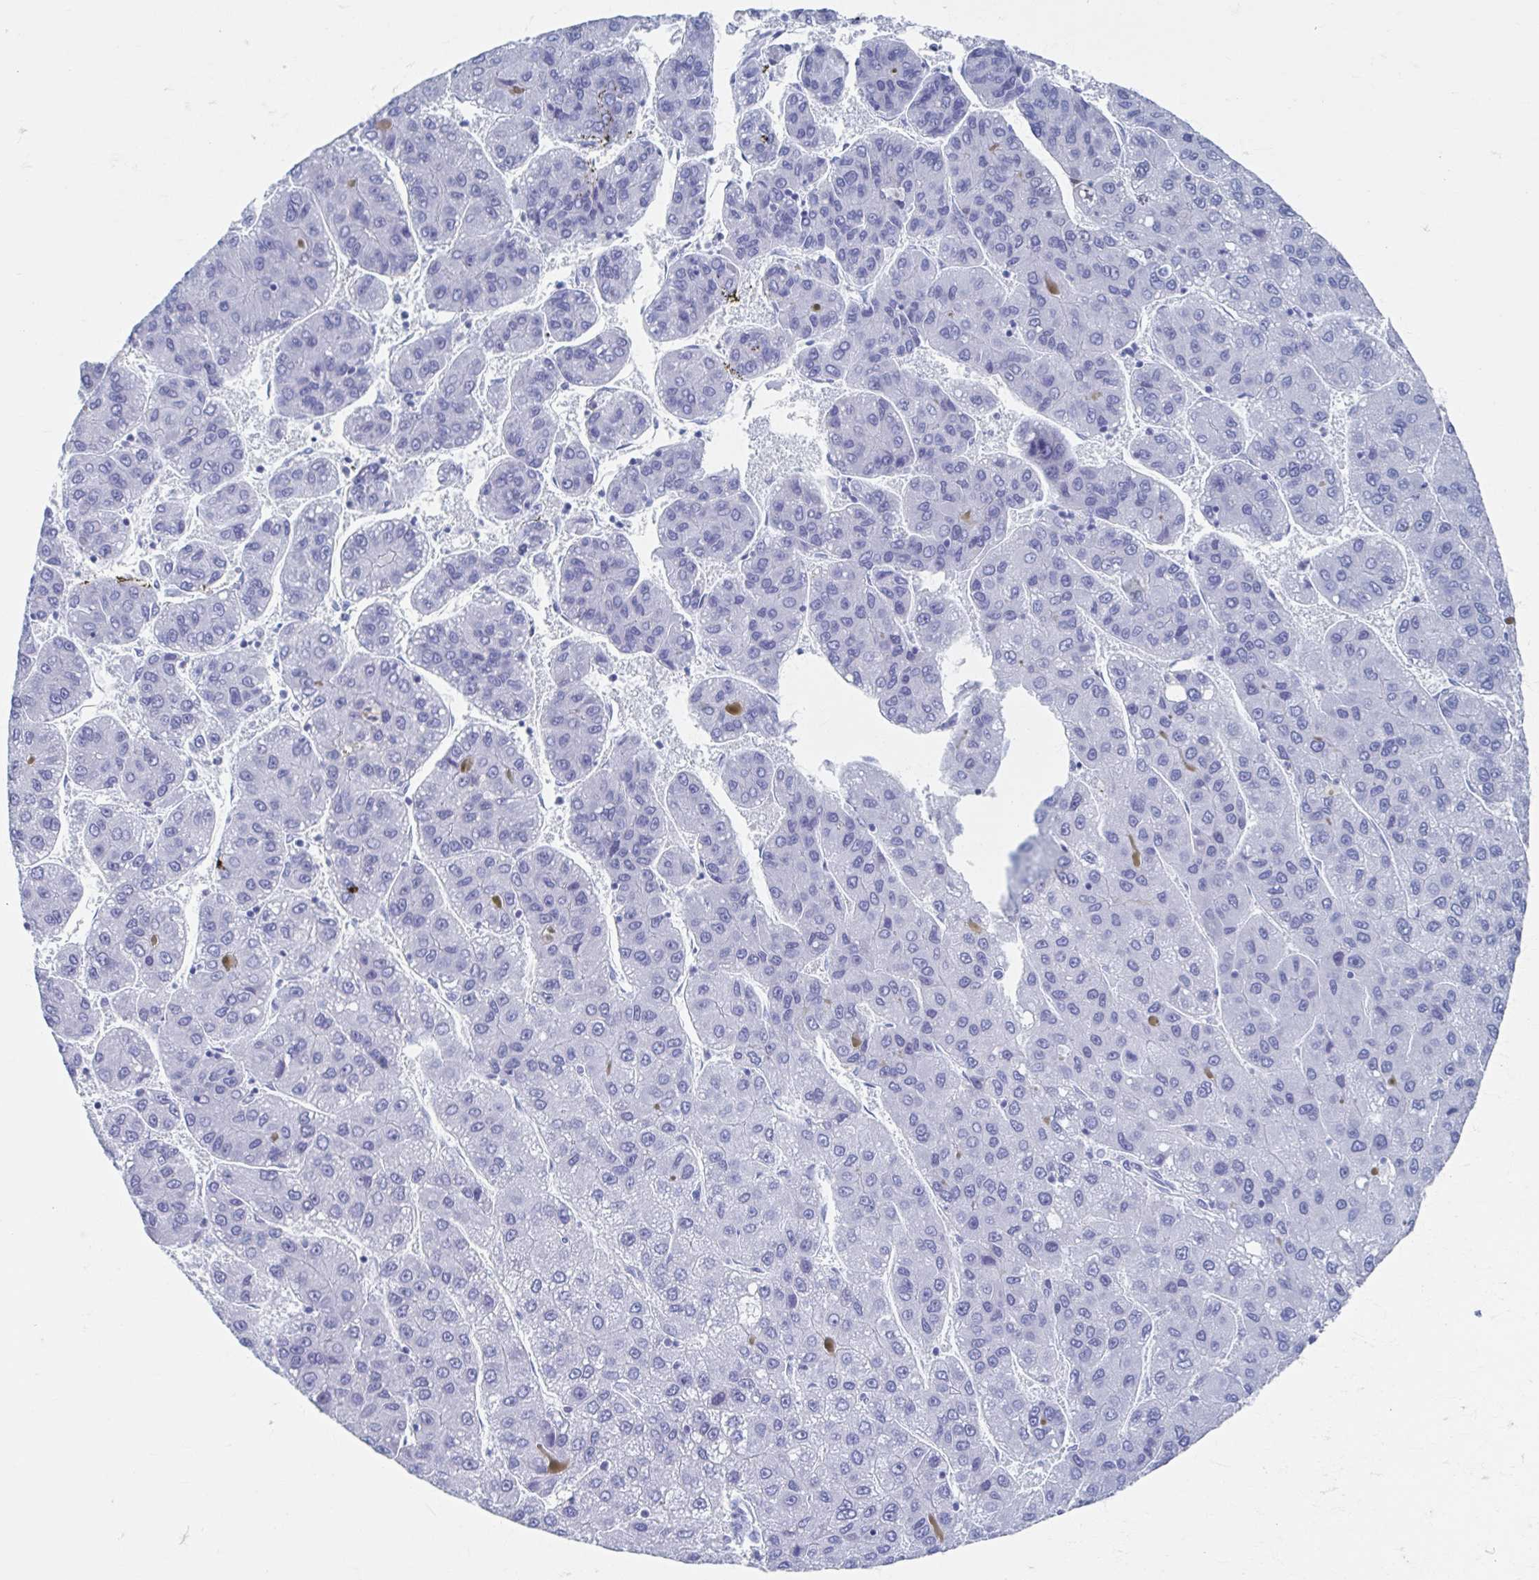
{"staining": {"intensity": "negative", "quantity": "none", "location": "none"}, "tissue": "liver cancer", "cell_type": "Tumor cells", "image_type": "cancer", "snomed": [{"axis": "morphology", "description": "Carcinoma, Hepatocellular, NOS"}, {"axis": "topography", "description": "Liver"}], "caption": "A high-resolution image shows immunohistochemistry staining of hepatocellular carcinoma (liver), which demonstrates no significant positivity in tumor cells.", "gene": "C10orf53", "patient": {"sex": "female", "age": 82}}